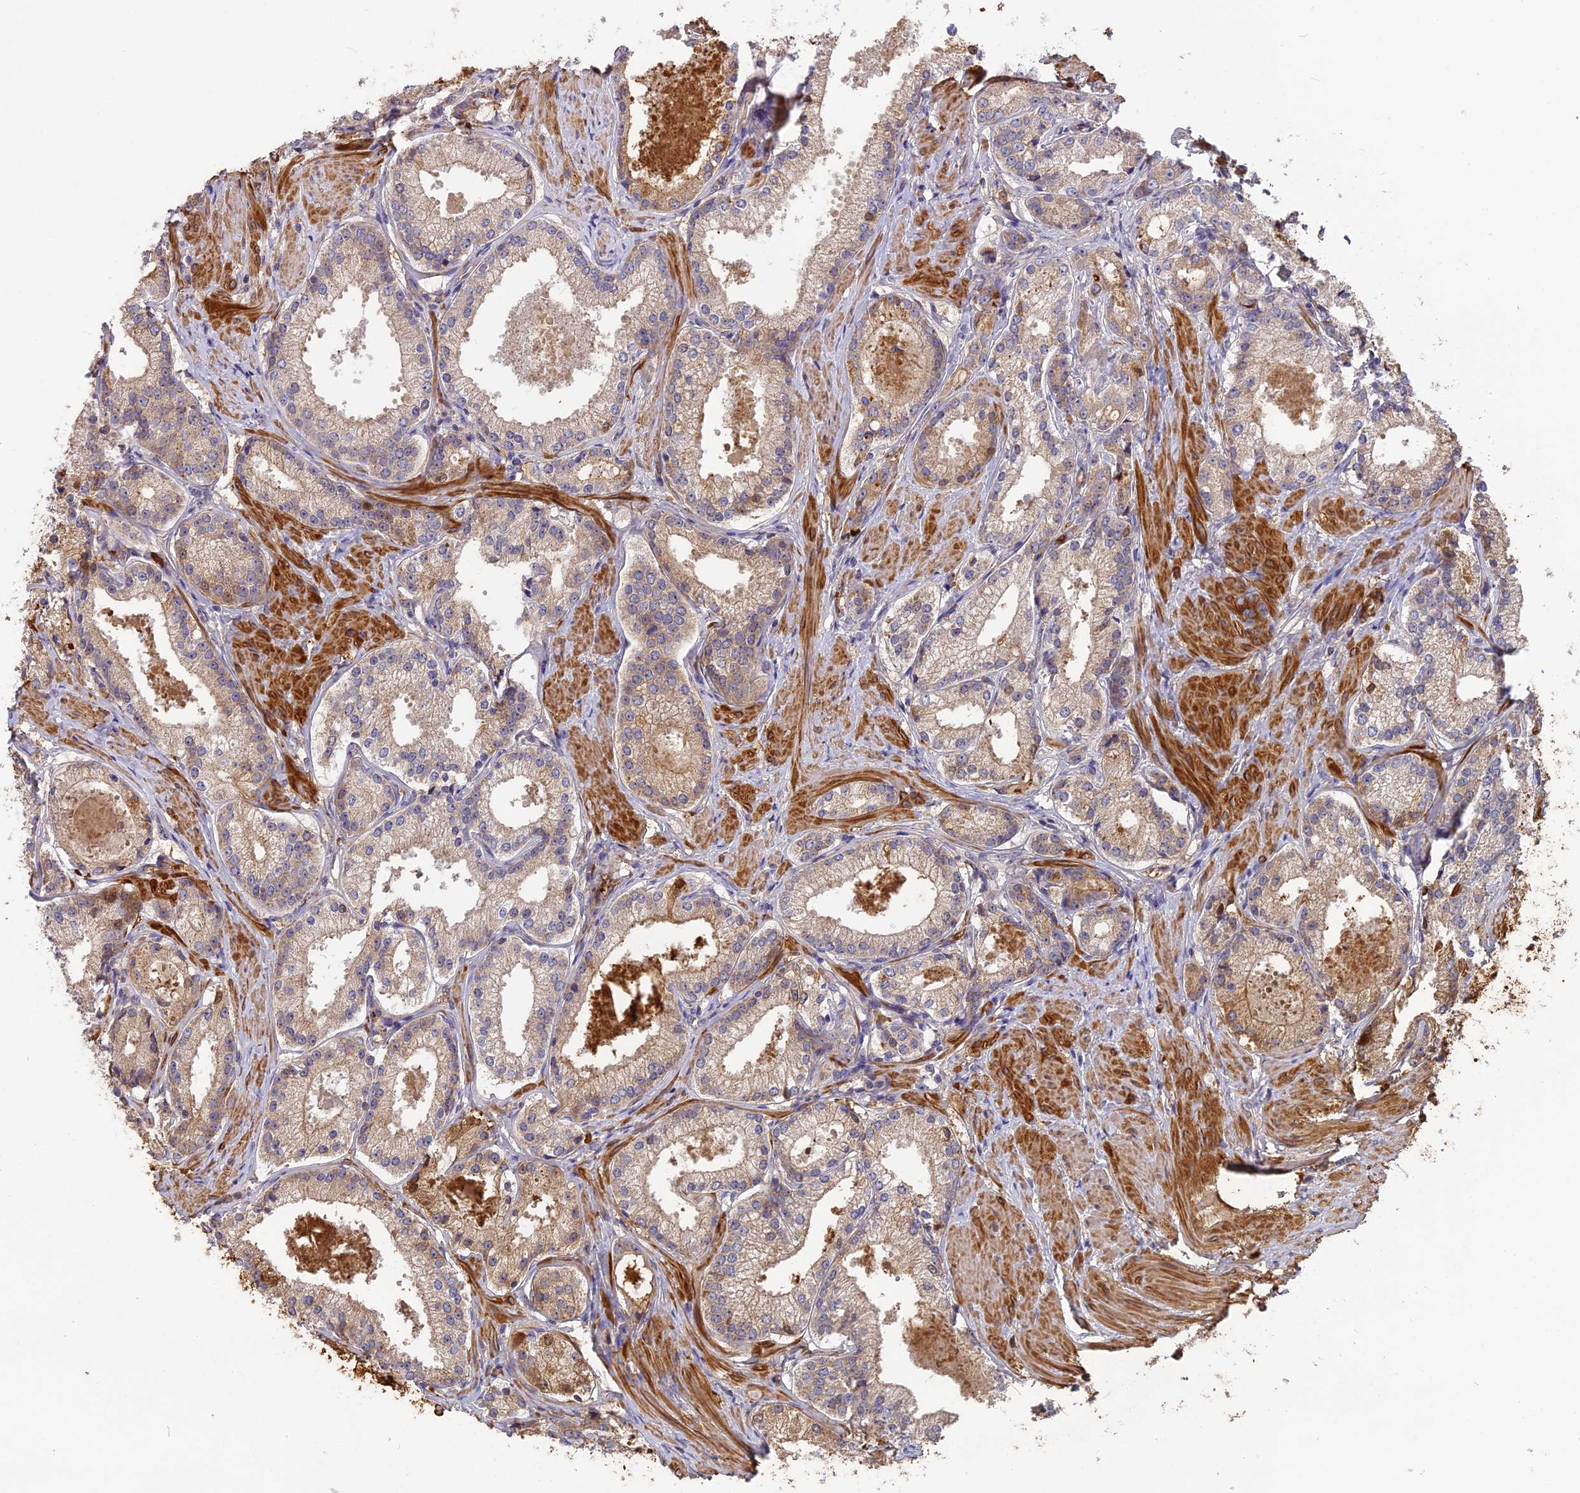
{"staining": {"intensity": "moderate", "quantity": "<25%", "location": "cytoplasmic/membranous"}, "tissue": "prostate cancer", "cell_type": "Tumor cells", "image_type": "cancer", "snomed": [{"axis": "morphology", "description": "Adenocarcinoma, Low grade"}, {"axis": "topography", "description": "Prostate"}], "caption": "Tumor cells reveal moderate cytoplasmic/membranous staining in approximately <25% of cells in prostate cancer (adenocarcinoma (low-grade)).", "gene": "ERMAP", "patient": {"sex": "male", "age": 57}}